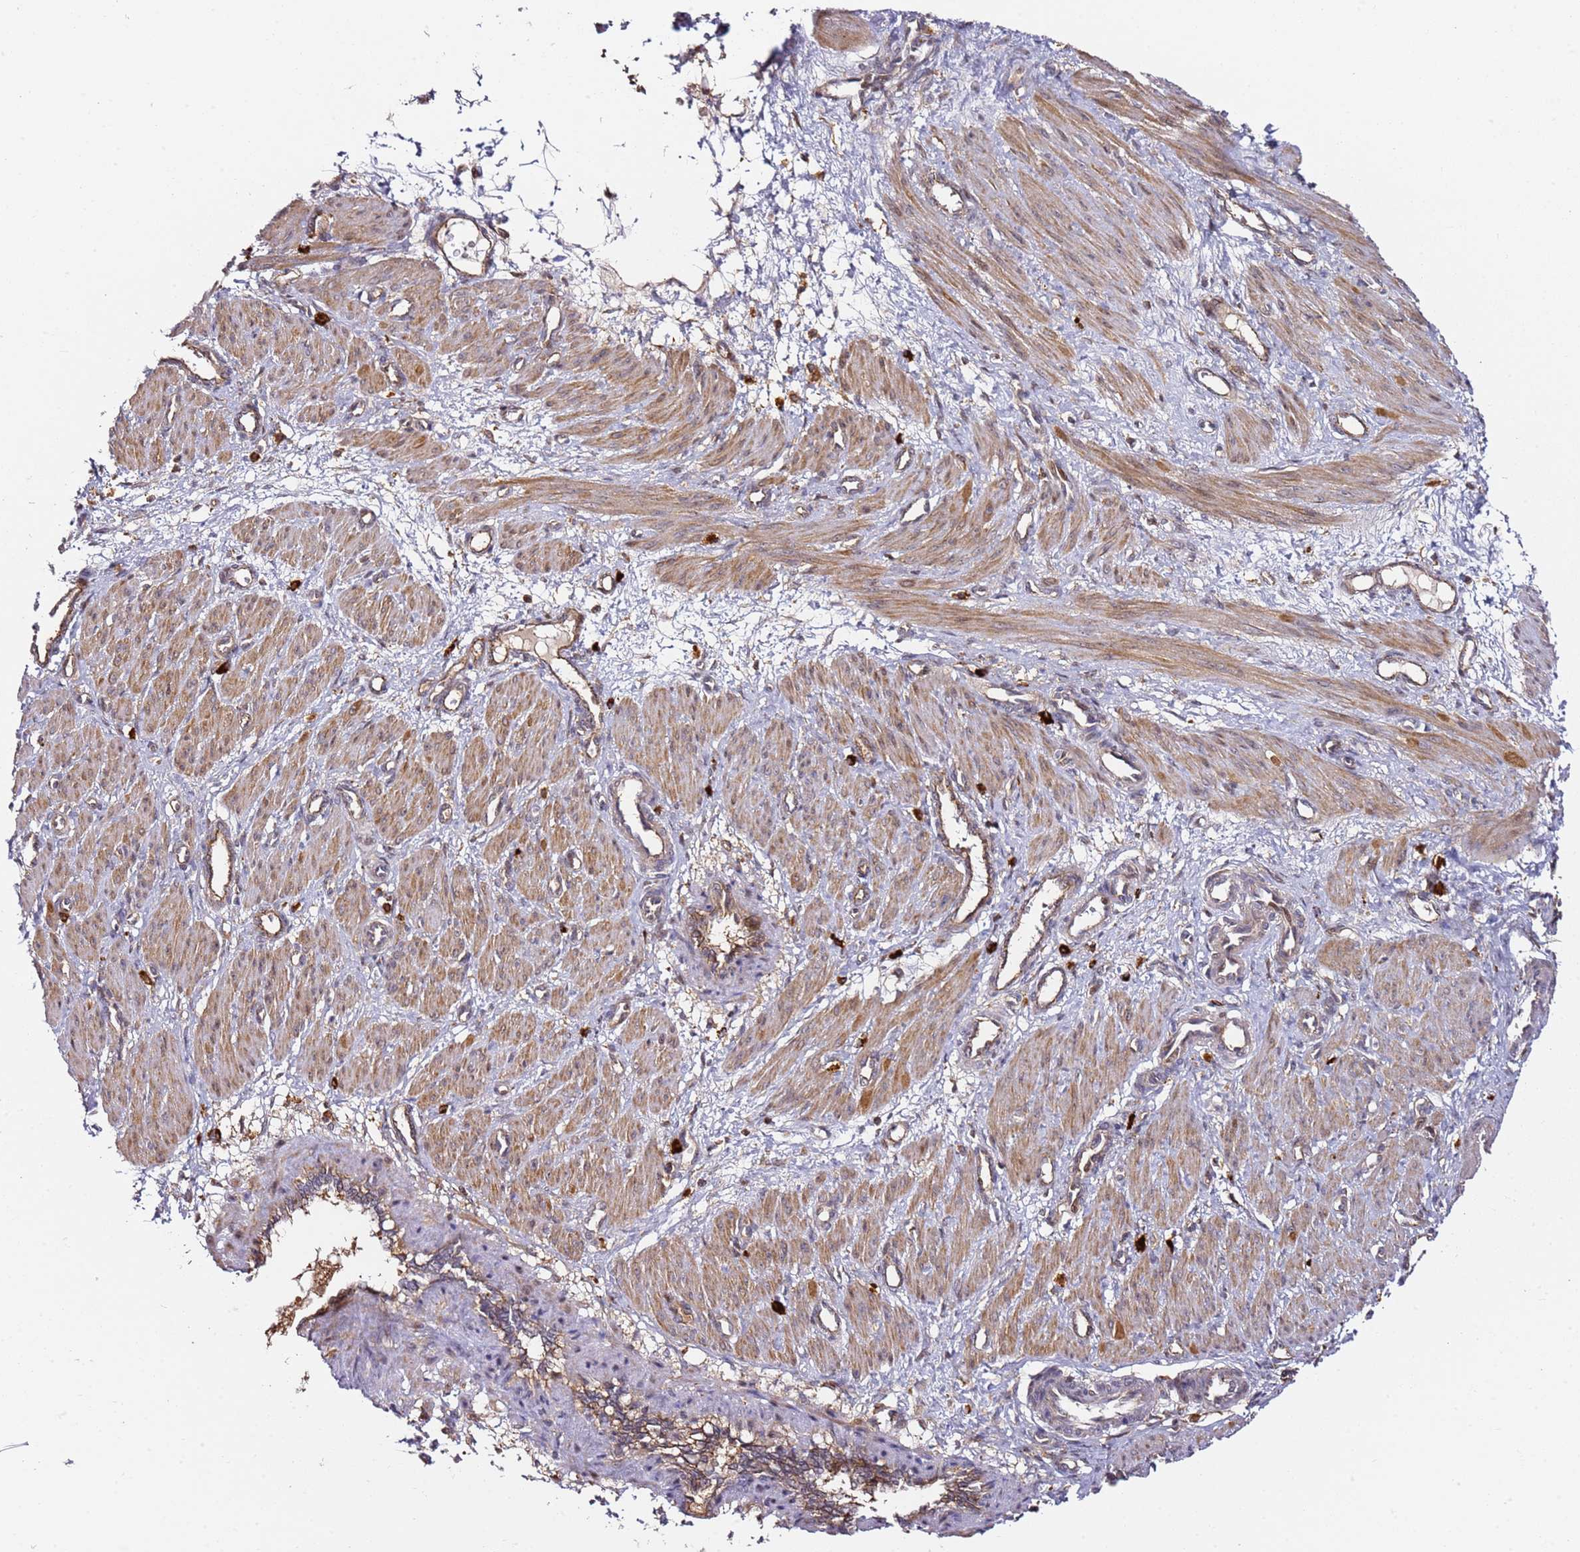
{"staining": {"intensity": "moderate", "quantity": ">75%", "location": "cytoplasmic/membranous"}, "tissue": "smooth muscle", "cell_type": "Smooth muscle cells", "image_type": "normal", "snomed": [{"axis": "morphology", "description": "Normal tissue, NOS"}, {"axis": "topography", "description": "Endometrium"}], "caption": "Normal smooth muscle displays moderate cytoplasmic/membranous positivity in about >75% of smooth muscle cells, visualized by immunohistochemistry. The staining was performed using DAB (3,3'-diaminobenzidine), with brown indicating positive protein expression. Nuclei are stained blue with hematoxylin.", "gene": "PRMT7", "patient": {"sex": "female", "age": 33}}